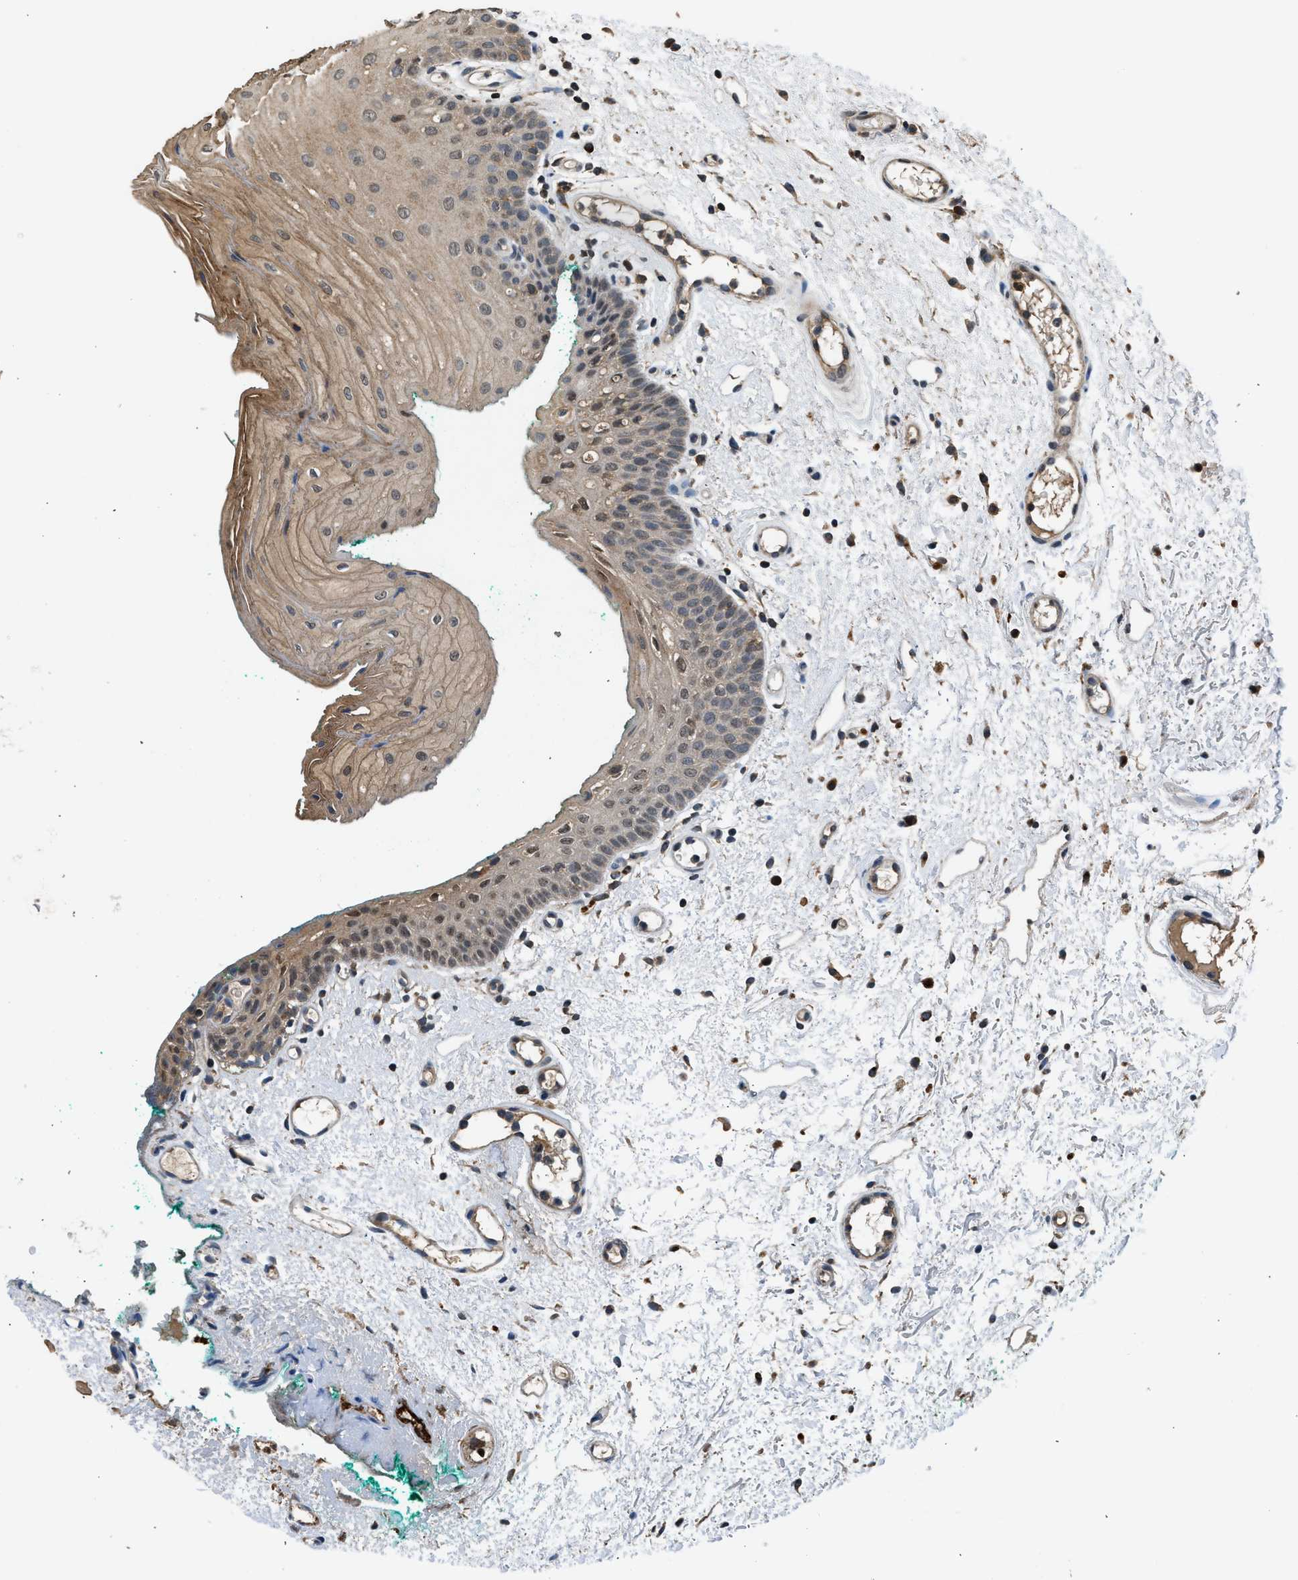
{"staining": {"intensity": "weak", "quantity": ">75%", "location": "cytoplasmic/membranous,nuclear"}, "tissue": "oral mucosa", "cell_type": "Squamous epithelial cells", "image_type": "normal", "snomed": [{"axis": "morphology", "description": "Normal tissue, NOS"}, {"axis": "morphology", "description": "Squamous cell carcinoma, NOS"}, {"axis": "topography", "description": "Oral tissue"}, {"axis": "topography", "description": "Salivary gland"}, {"axis": "topography", "description": "Head-Neck"}], "caption": "Approximately >75% of squamous epithelial cells in normal oral mucosa demonstrate weak cytoplasmic/membranous,nuclear protein staining as visualized by brown immunohistochemical staining.", "gene": "SLC15A4", "patient": {"sex": "female", "age": 62}}